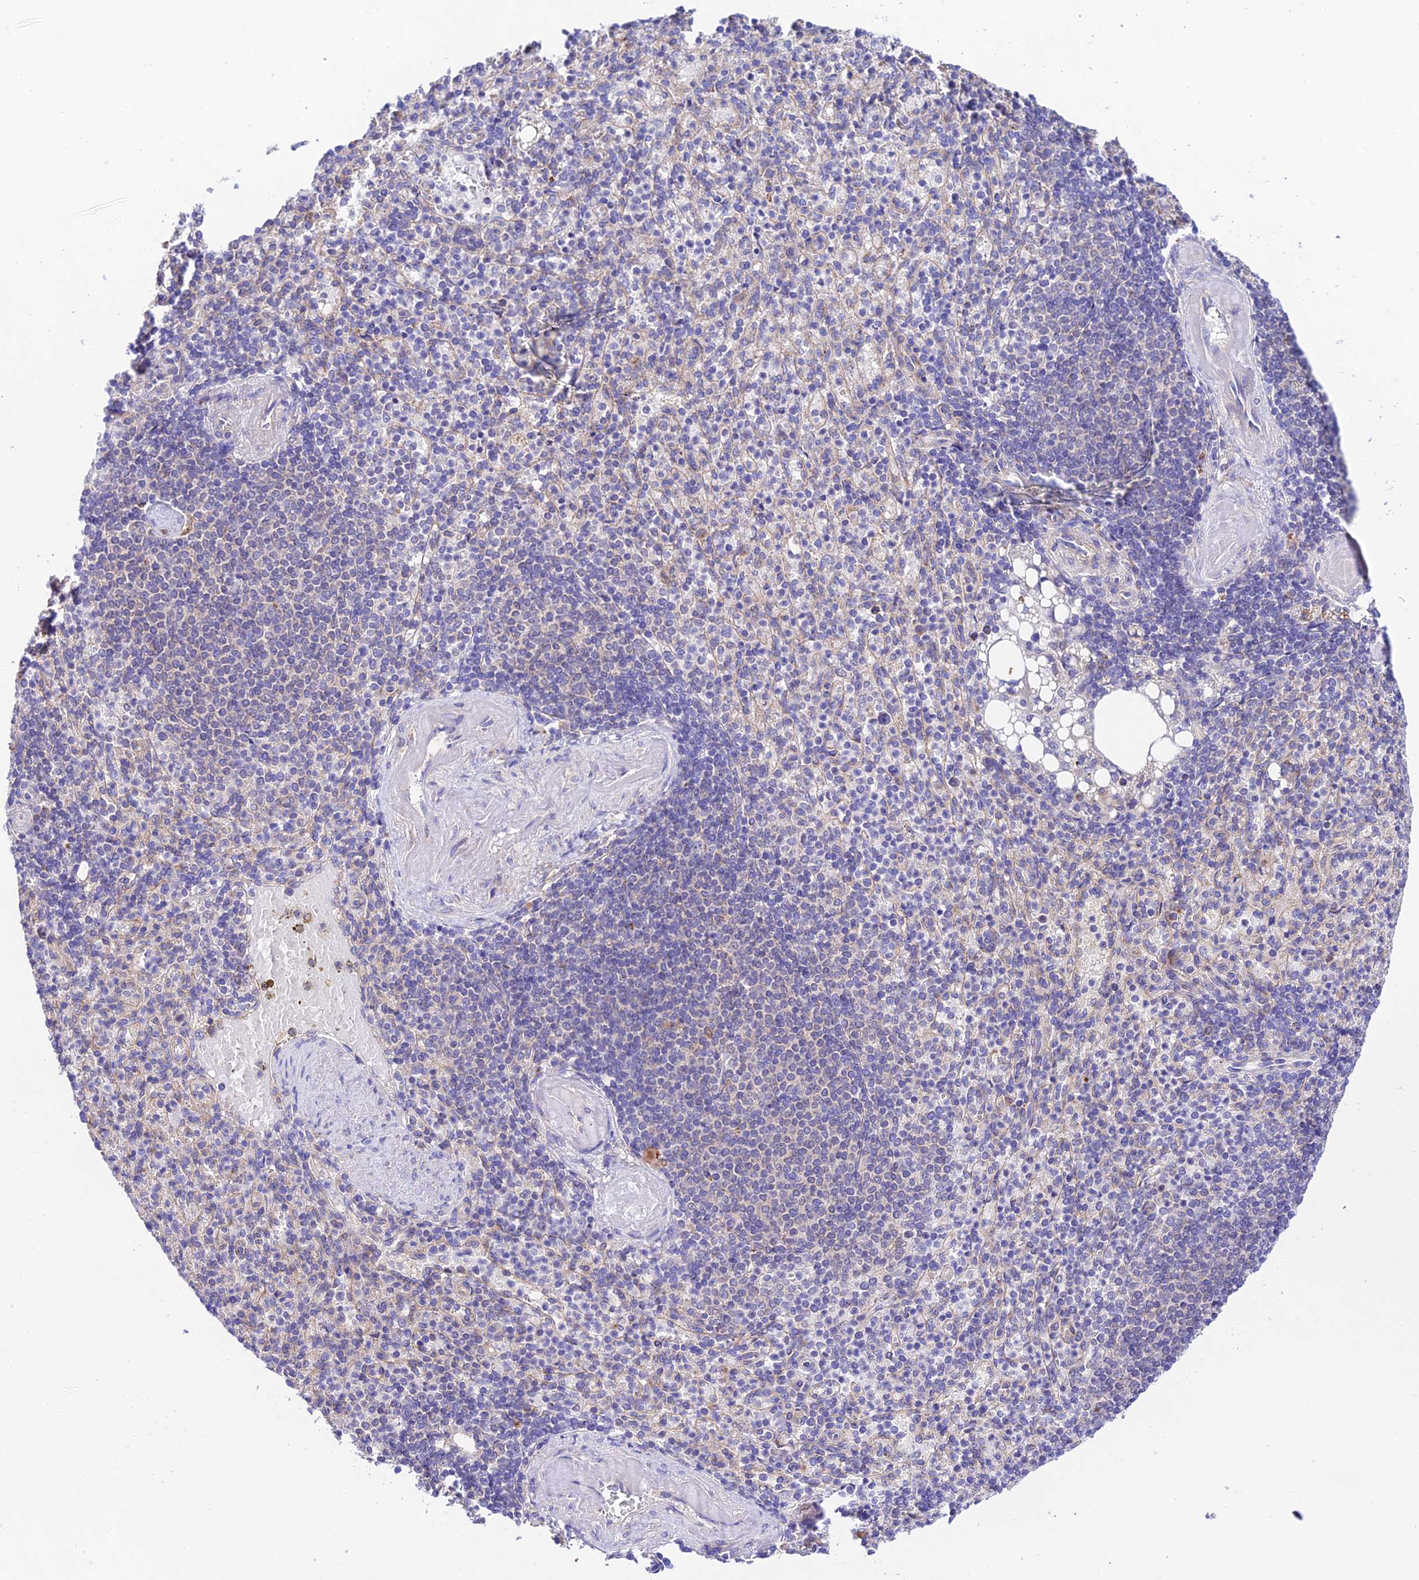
{"staining": {"intensity": "weak", "quantity": "<25%", "location": "cytoplasmic/membranous"}, "tissue": "spleen", "cell_type": "Cells in red pulp", "image_type": "normal", "snomed": [{"axis": "morphology", "description": "Normal tissue, NOS"}, {"axis": "topography", "description": "Spleen"}], "caption": "This is an IHC photomicrograph of benign spleen. There is no positivity in cells in red pulp.", "gene": "LACTB2", "patient": {"sex": "female", "age": 74}}